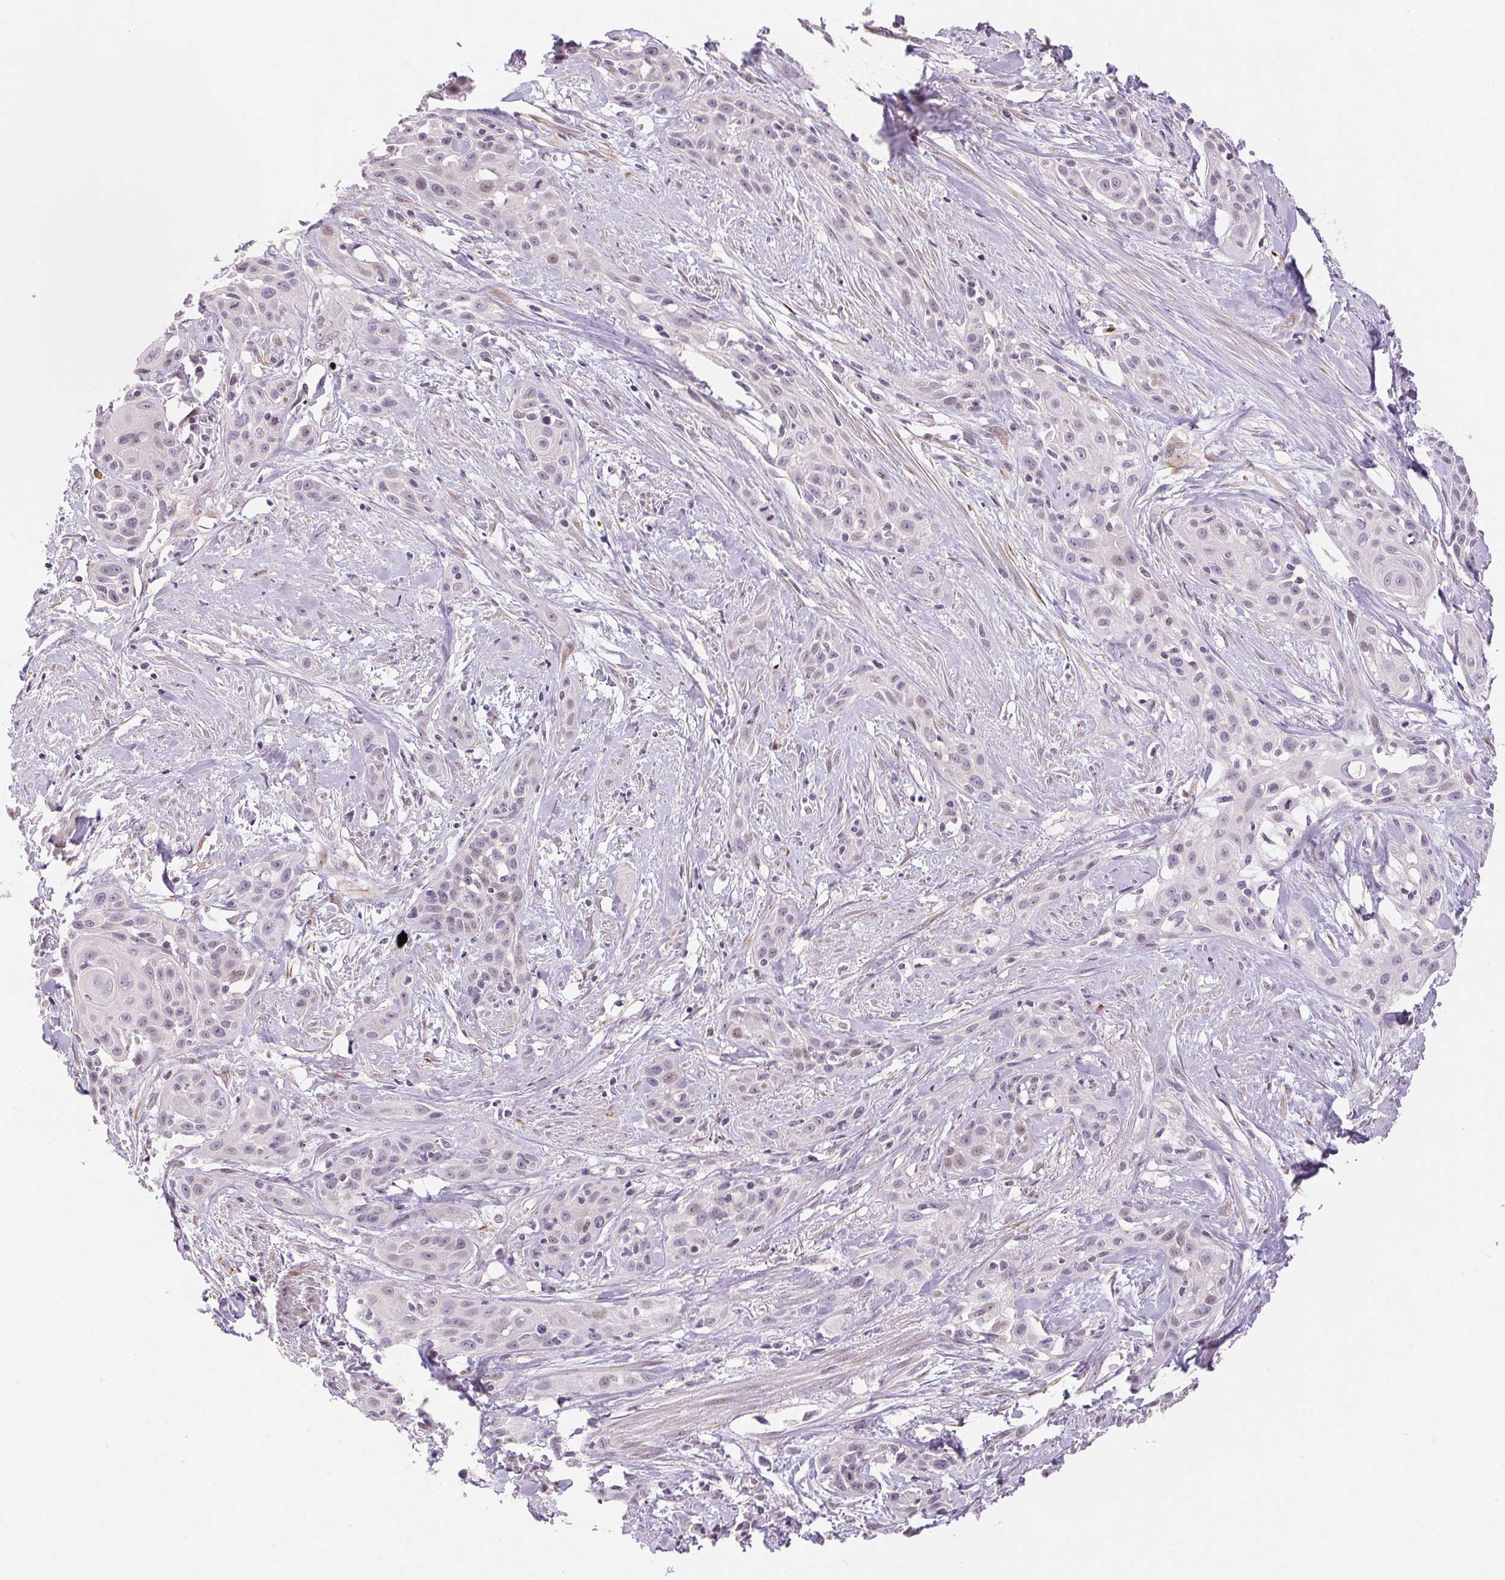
{"staining": {"intensity": "negative", "quantity": "none", "location": "none"}, "tissue": "skin cancer", "cell_type": "Tumor cells", "image_type": "cancer", "snomed": [{"axis": "morphology", "description": "Squamous cell carcinoma, NOS"}, {"axis": "topography", "description": "Skin"}, {"axis": "topography", "description": "Anal"}], "caption": "An immunohistochemistry (IHC) histopathology image of skin cancer is shown. There is no staining in tumor cells of skin cancer.", "gene": "GYG2", "patient": {"sex": "male", "age": 64}}